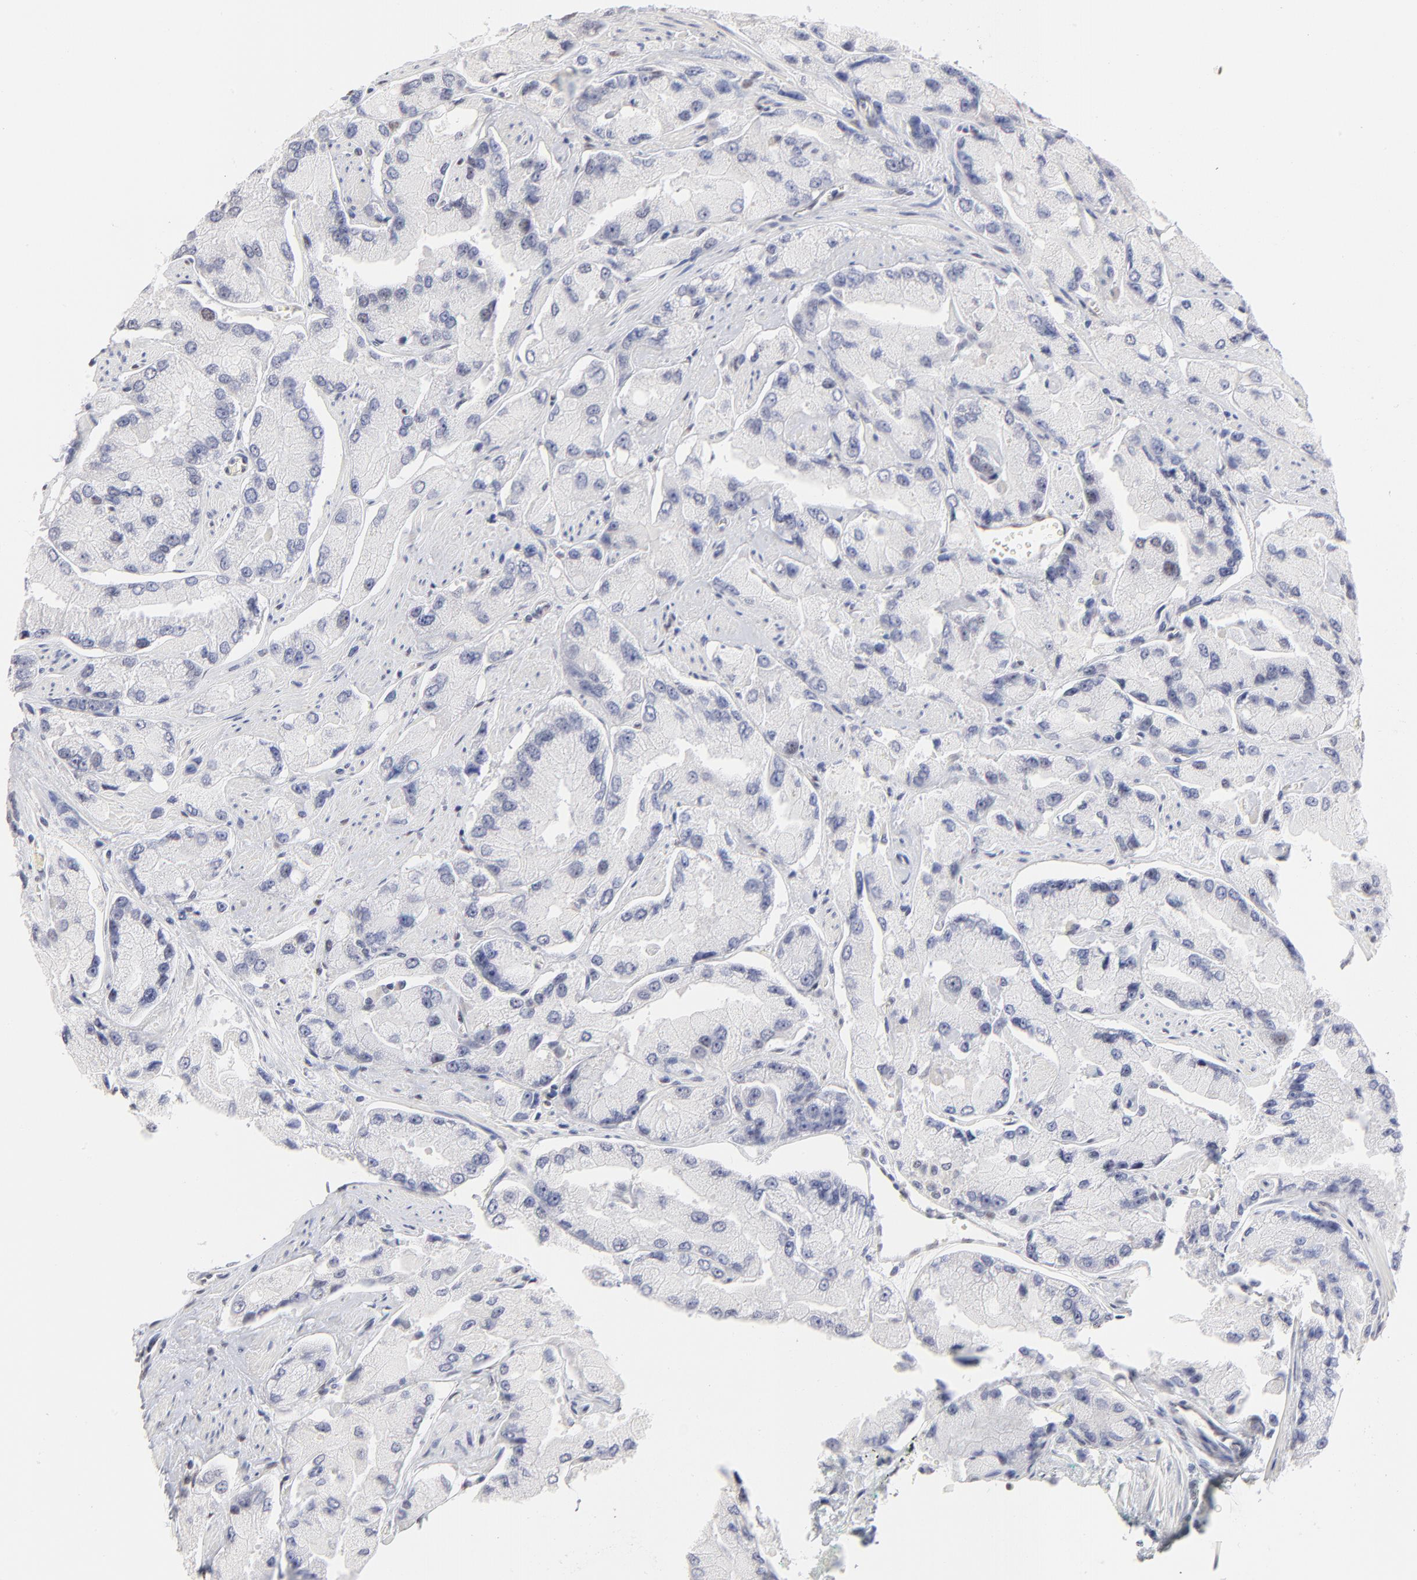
{"staining": {"intensity": "negative", "quantity": "none", "location": "none"}, "tissue": "prostate cancer", "cell_type": "Tumor cells", "image_type": "cancer", "snomed": [{"axis": "morphology", "description": "Adenocarcinoma, High grade"}, {"axis": "topography", "description": "Prostate"}], "caption": "High power microscopy histopathology image of an immunohistochemistry histopathology image of prostate cancer, revealing no significant expression in tumor cells.", "gene": "STAT3", "patient": {"sex": "male", "age": 58}}